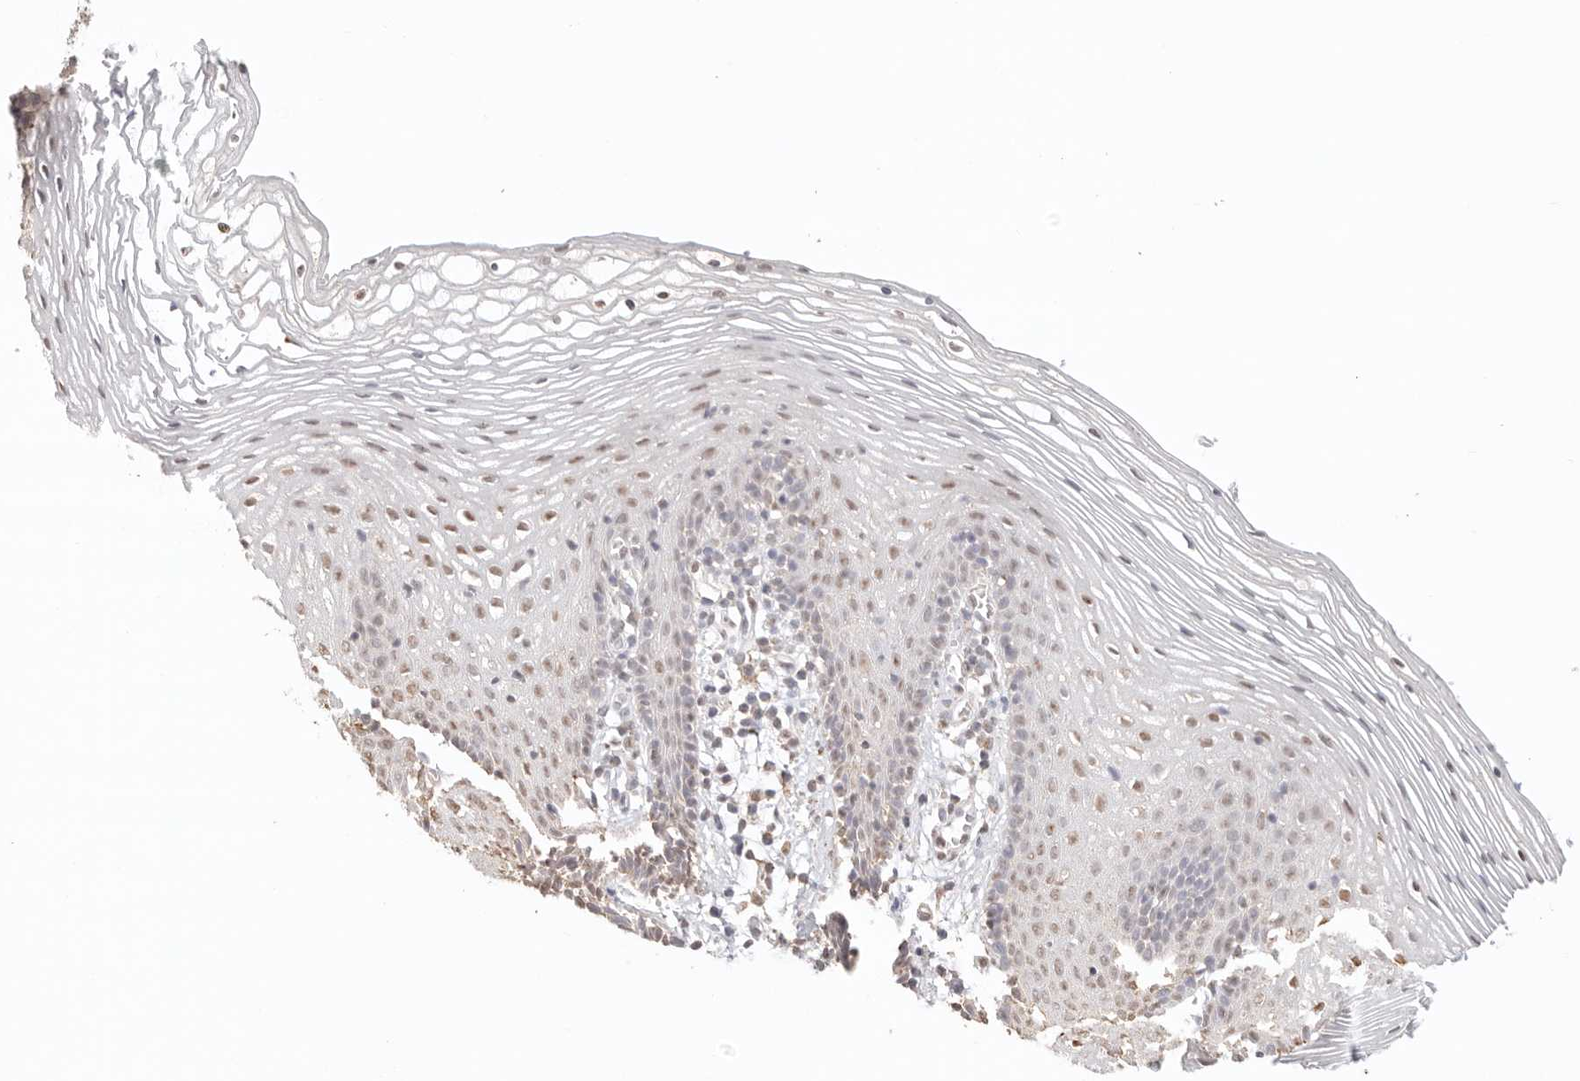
{"staining": {"intensity": "moderate", "quantity": "25%-75%", "location": "nuclear"}, "tissue": "vagina", "cell_type": "Squamous epithelial cells", "image_type": "normal", "snomed": [{"axis": "morphology", "description": "Normal tissue, NOS"}, {"axis": "topography", "description": "Vagina"}], "caption": "An image of human vagina stained for a protein displays moderate nuclear brown staining in squamous epithelial cells. The protein is stained brown, and the nuclei are stained in blue (DAB (3,3'-diaminobenzidine) IHC with brightfield microscopy, high magnification).", "gene": "IL1R2", "patient": {"sex": "female", "age": 32}}